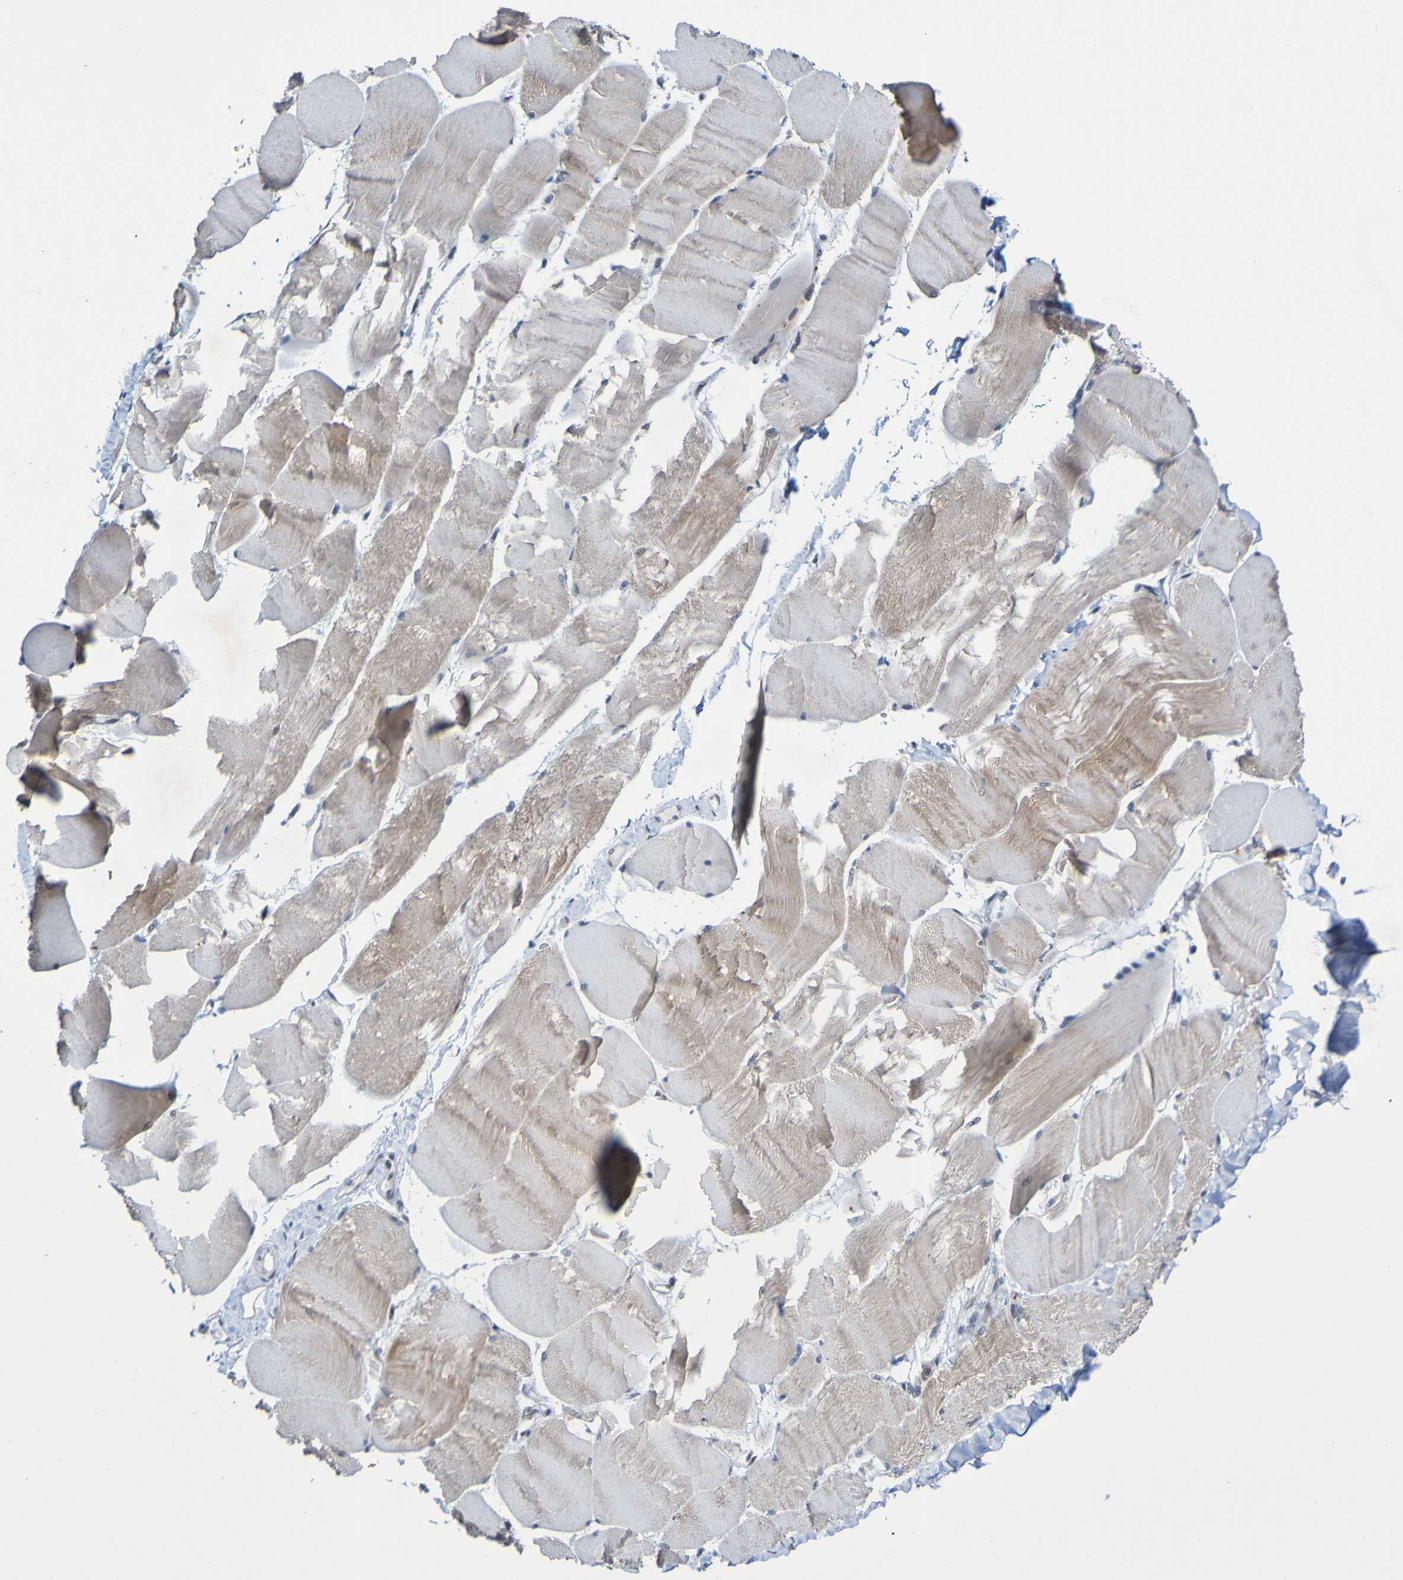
{"staining": {"intensity": "moderate", "quantity": "25%-75%", "location": "cytoplasmic/membranous,nuclear"}, "tissue": "skeletal muscle", "cell_type": "Myocytes", "image_type": "normal", "snomed": [{"axis": "morphology", "description": "Normal tissue, NOS"}, {"axis": "morphology", "description": "Squamous cell carcinoma, NOS"}, {"axis": "topography", "description": "Skeletal muscle"}], "caption": "DAB immunohistochemical staining of benign skeletal muscle demonstrates moderate cytoplasmic/membranous,nuclear protein expression in about 25%-75% of myocytes. The protein is shown in brown color, while the nuclei are stained blue.", "gene": "PCGF1", "patient": {"sex": "male", "age": 51}}